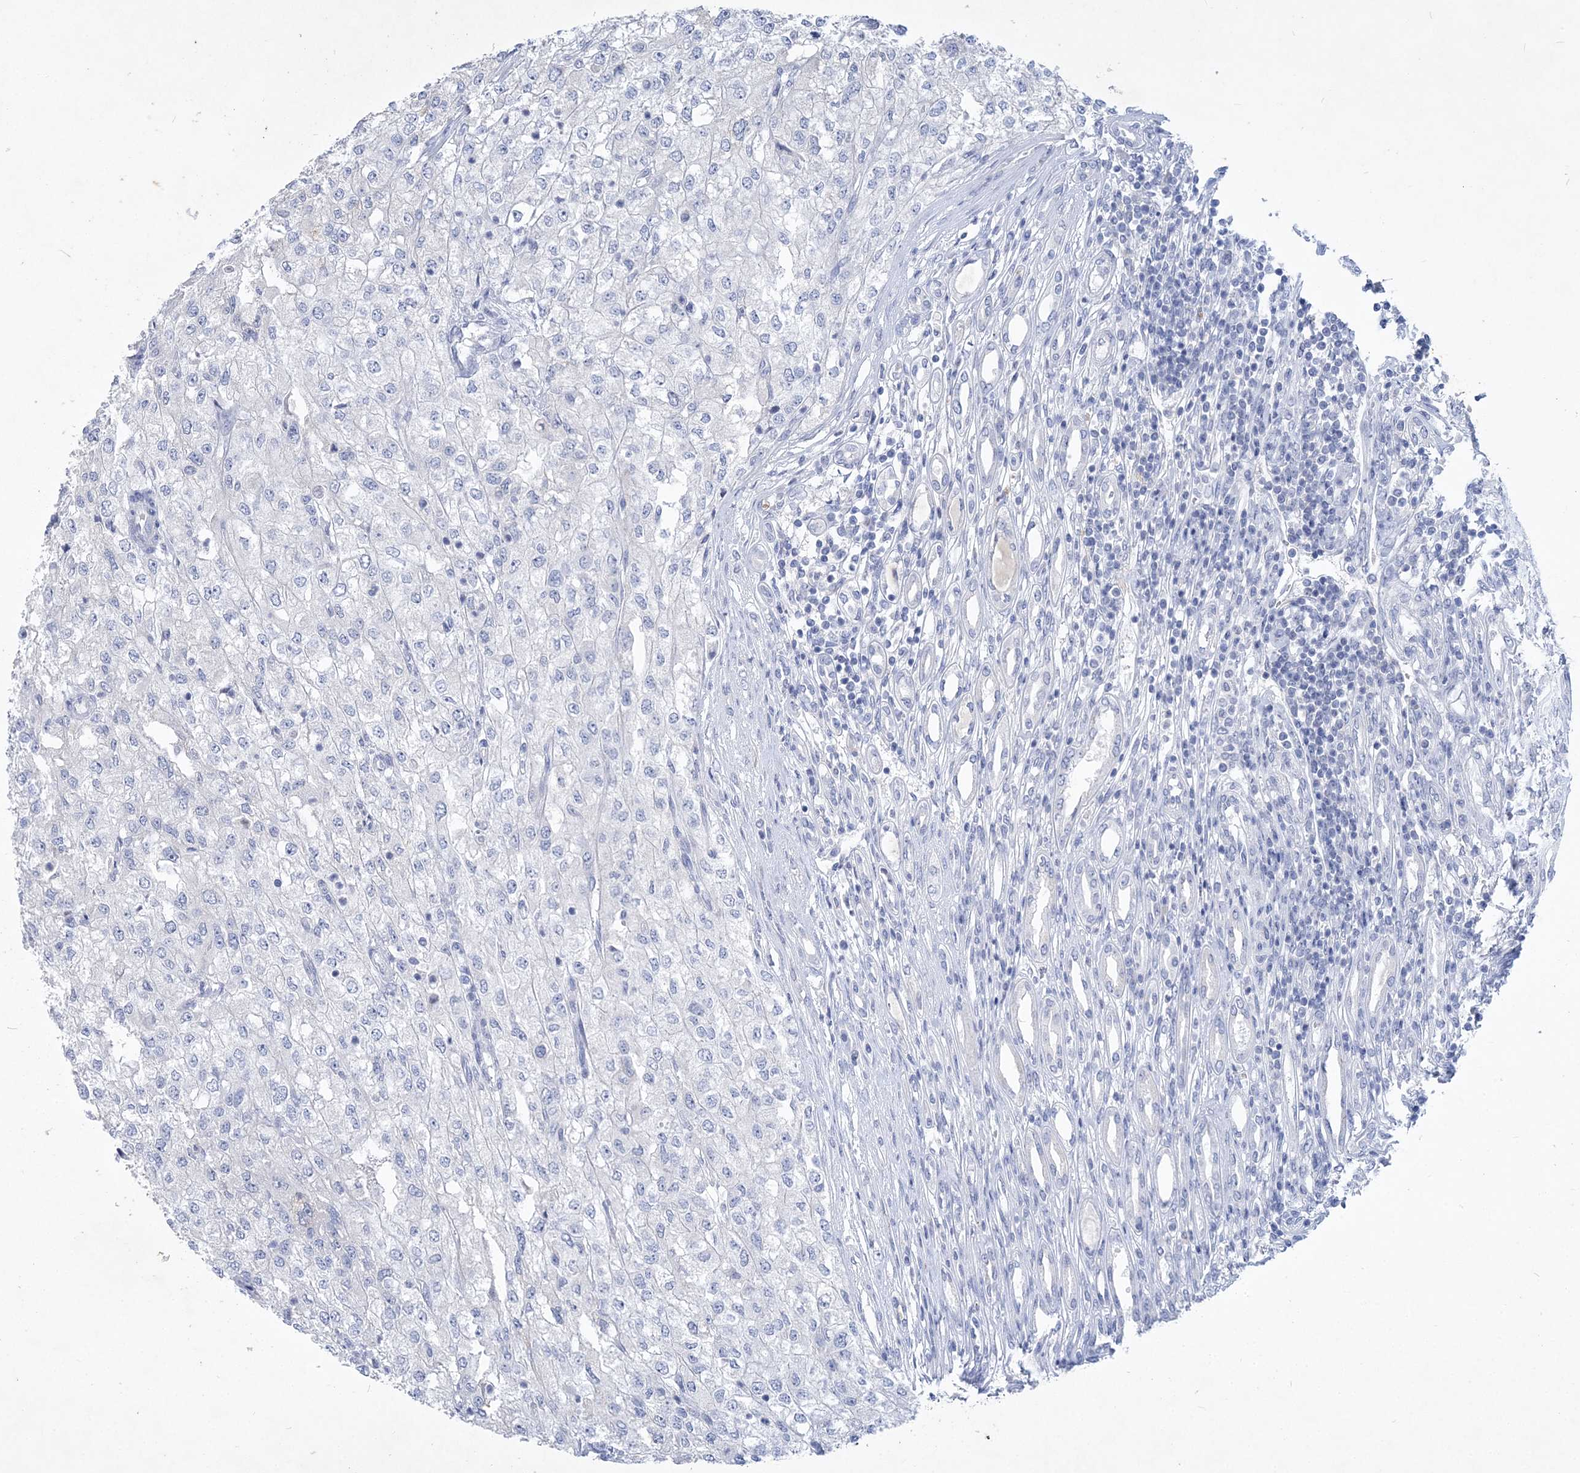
{"staining": {"intensity": "negative", "quantity": "none", "location": "none"}, "tissue": "renal cancer", "cell_type": "Tumor cells", "image_type": "cancer", "snomed": [{"axis": "morphology", "description": "Adenocarcinoma, NOS"}, {"axis": "topography", "description": "Kidney"}], "caption": "Immunohistochemistry (IHC) of human renal adenocarcinoma demonstrates no staining in tumor cells. (DAB immunohistochemistry, high magnification).", "gene": "COPS8", "patient": {"sex": "female", "age": 54}}